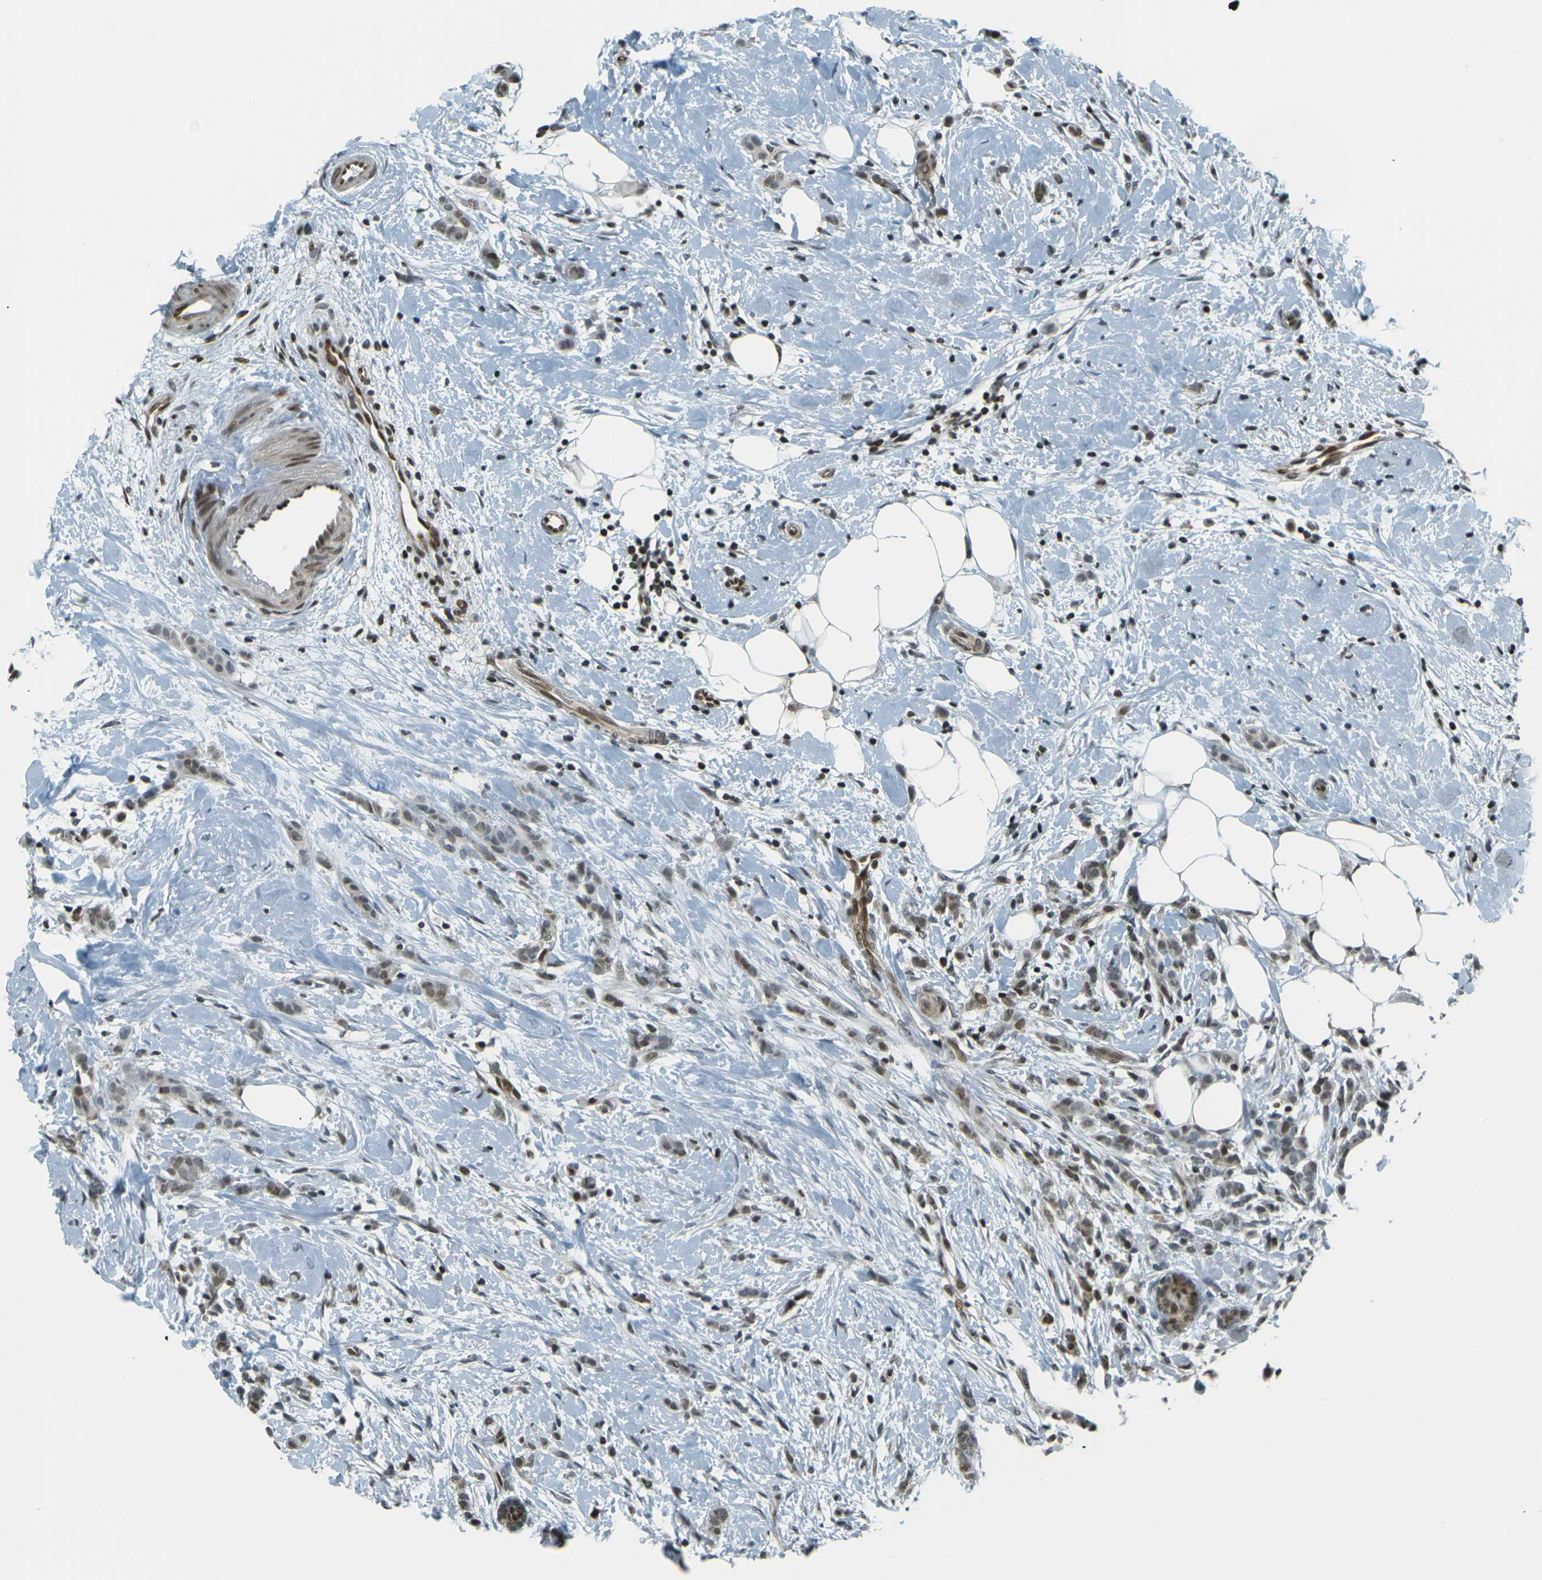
{"staining": {"intensity": "weak", "quantity": ">75%", "location": "nuclear"}, "tissue": "breast cancer", "cell_type": "Tumor cells", "image_type": "cancer", "snomed": [{"axis": "morphology", "description": "Lobular carcinoma, in situ"}, {"axis": "morphology", "description": "Lobular carcinoma"}, {"axis": "topography", "description": "Breast"}], "caption": "A brown stain shows weak nuclear staining of a protein in breast cancer tumor cells. Nuclei are stained in blue.", "gene": "NHEJ1", "patient": {"sex": "female", "age": 41}}